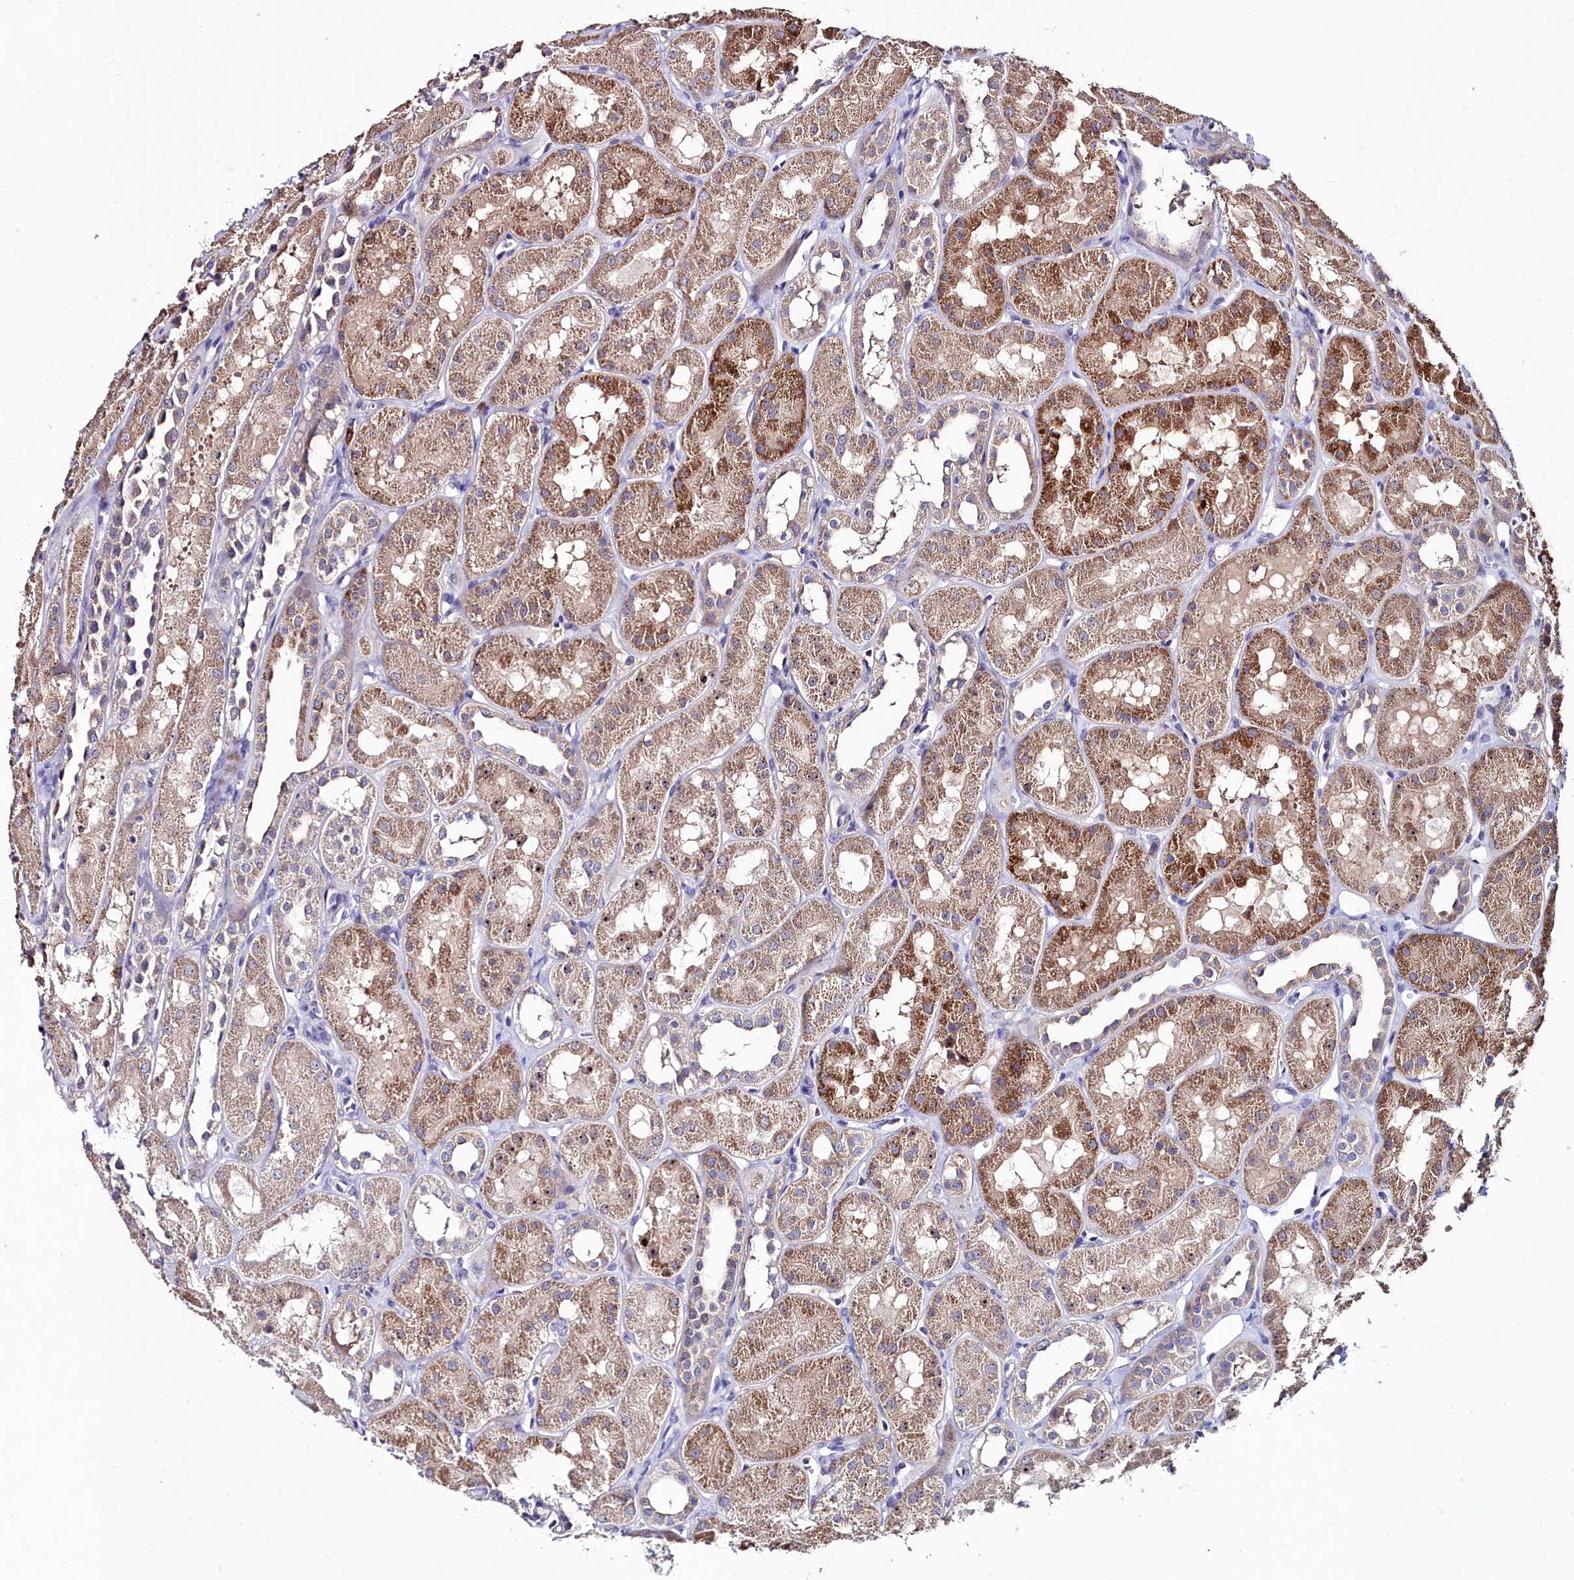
{"staining": {"intensity": "negative", "quantity": "none", "location": "none"}, "tissue": "kidney", "cell_type": "Cells in glomeruli", "image_type": "normal", "snomed": [{"axis": "morphology", "description": "Normal tissue, NOS"}, {"axis": "topography", "description": "Kidney"}, {"axis": "topography", "description": "Urinary bladder"}], "caption": "A micrograph of kidney stained for a protein reveals no brown staining in cells in glomeruli. Brightfield microscopy of IHC stained with DAB (brown) and hematoxylin (blue), captured at high magnification.", "gene": "AMBRA1", "patient": {"sex": "male", "age": 16}}